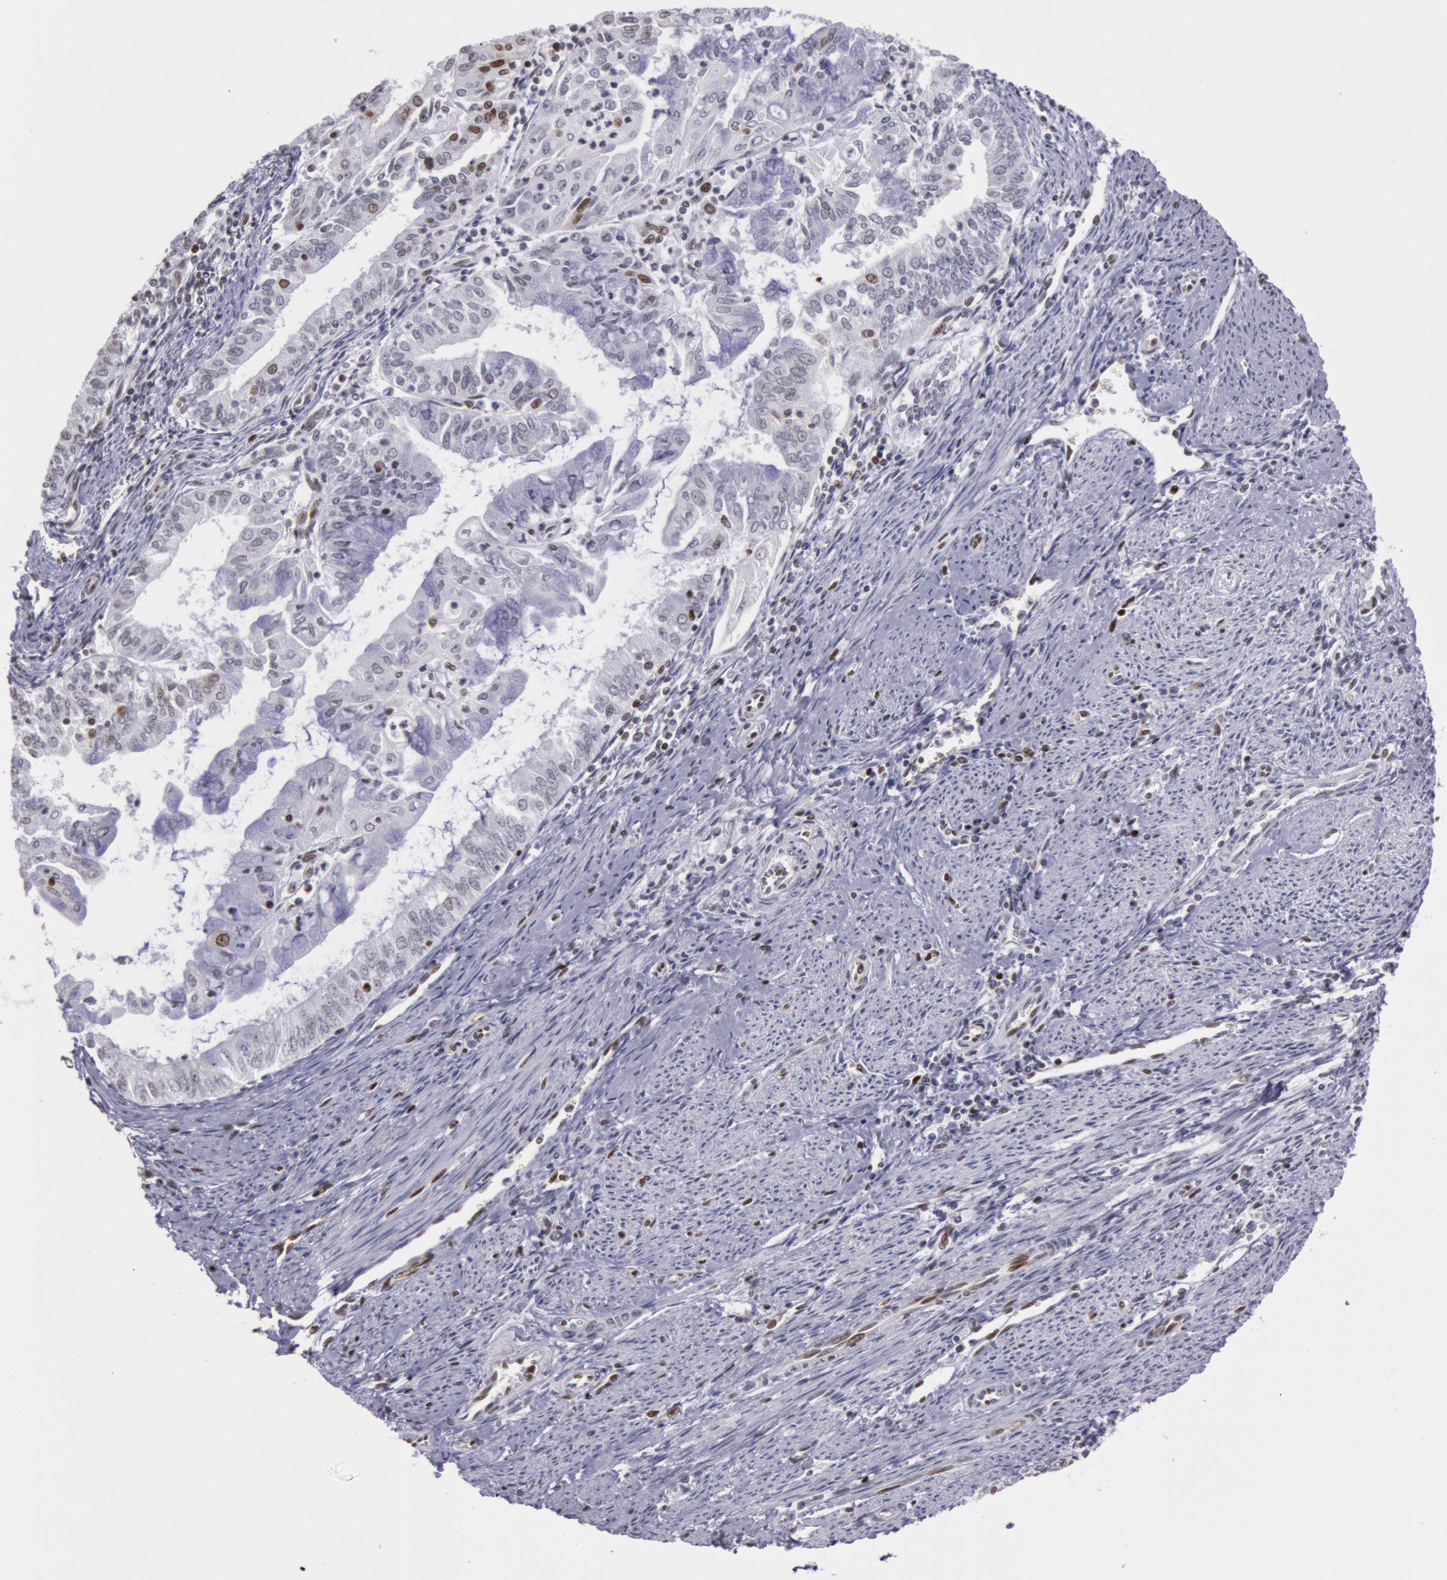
{"staining": {"intensity": "moderate", "quantity": "<25%", "location": "nuclear"}, "tissue": "endometrial cancer", "cell_type": "Tumor cells", "image_type": "cancer", "snomed": [{"axis": "morphology", "description": "Adenocarcinoma, NOS"}, {"axis": "topography", "description": "Endometrium"}], "caption": "IHC staining of endometrial adenocarcinoma, which shows low levels of moderate nuclear positivity in about <25% of tumor cells indicating moderate nuclear protein positivity. The staining was performed using DAB (3,3'-diaminobenzidine) (brown) for protein detection and nuclei were counterstained in hematoxylin (blue).", "gene": "NKAP", "patient": {"sex": "female", "age": 75}}